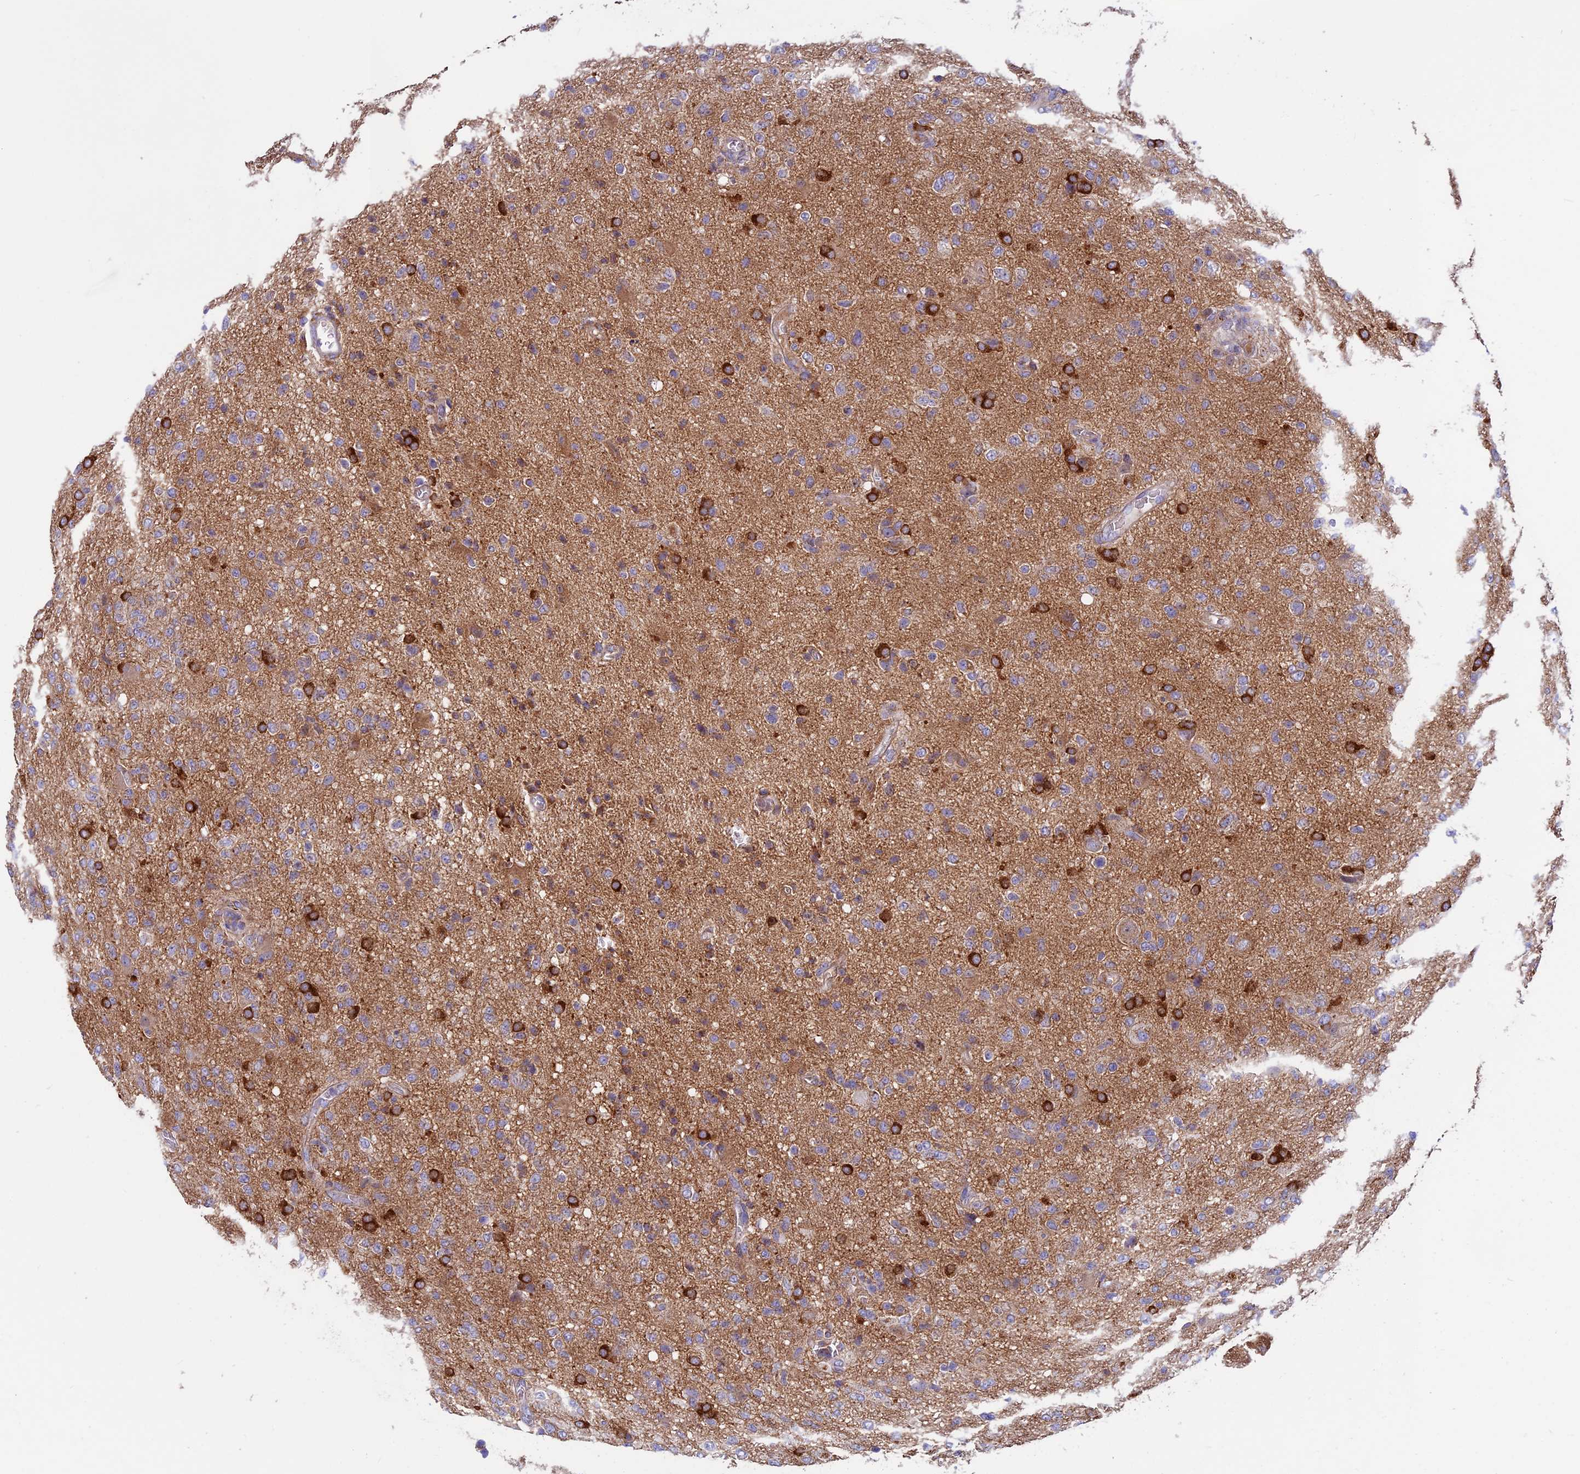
{"staining": {"intensity": "strong", "quantity": "<25%", "location": "cytoplasmic/membranous"}, "tissue": "glioma", "cell_type": "Tumor cells", "image_type": "cancer", "snomed": [{"axis": "morphology", "description": "Glioma, malignant, High grade"}, {"axis": "topography", "description": "Brain"}], "caption": "Malignant high-grade glioma stained for a protein displays strong cytoplasmic/membranous positivity in tumor cells.", "gene": "MFSD12", "patient": {"sex": "female", "age": 57}}